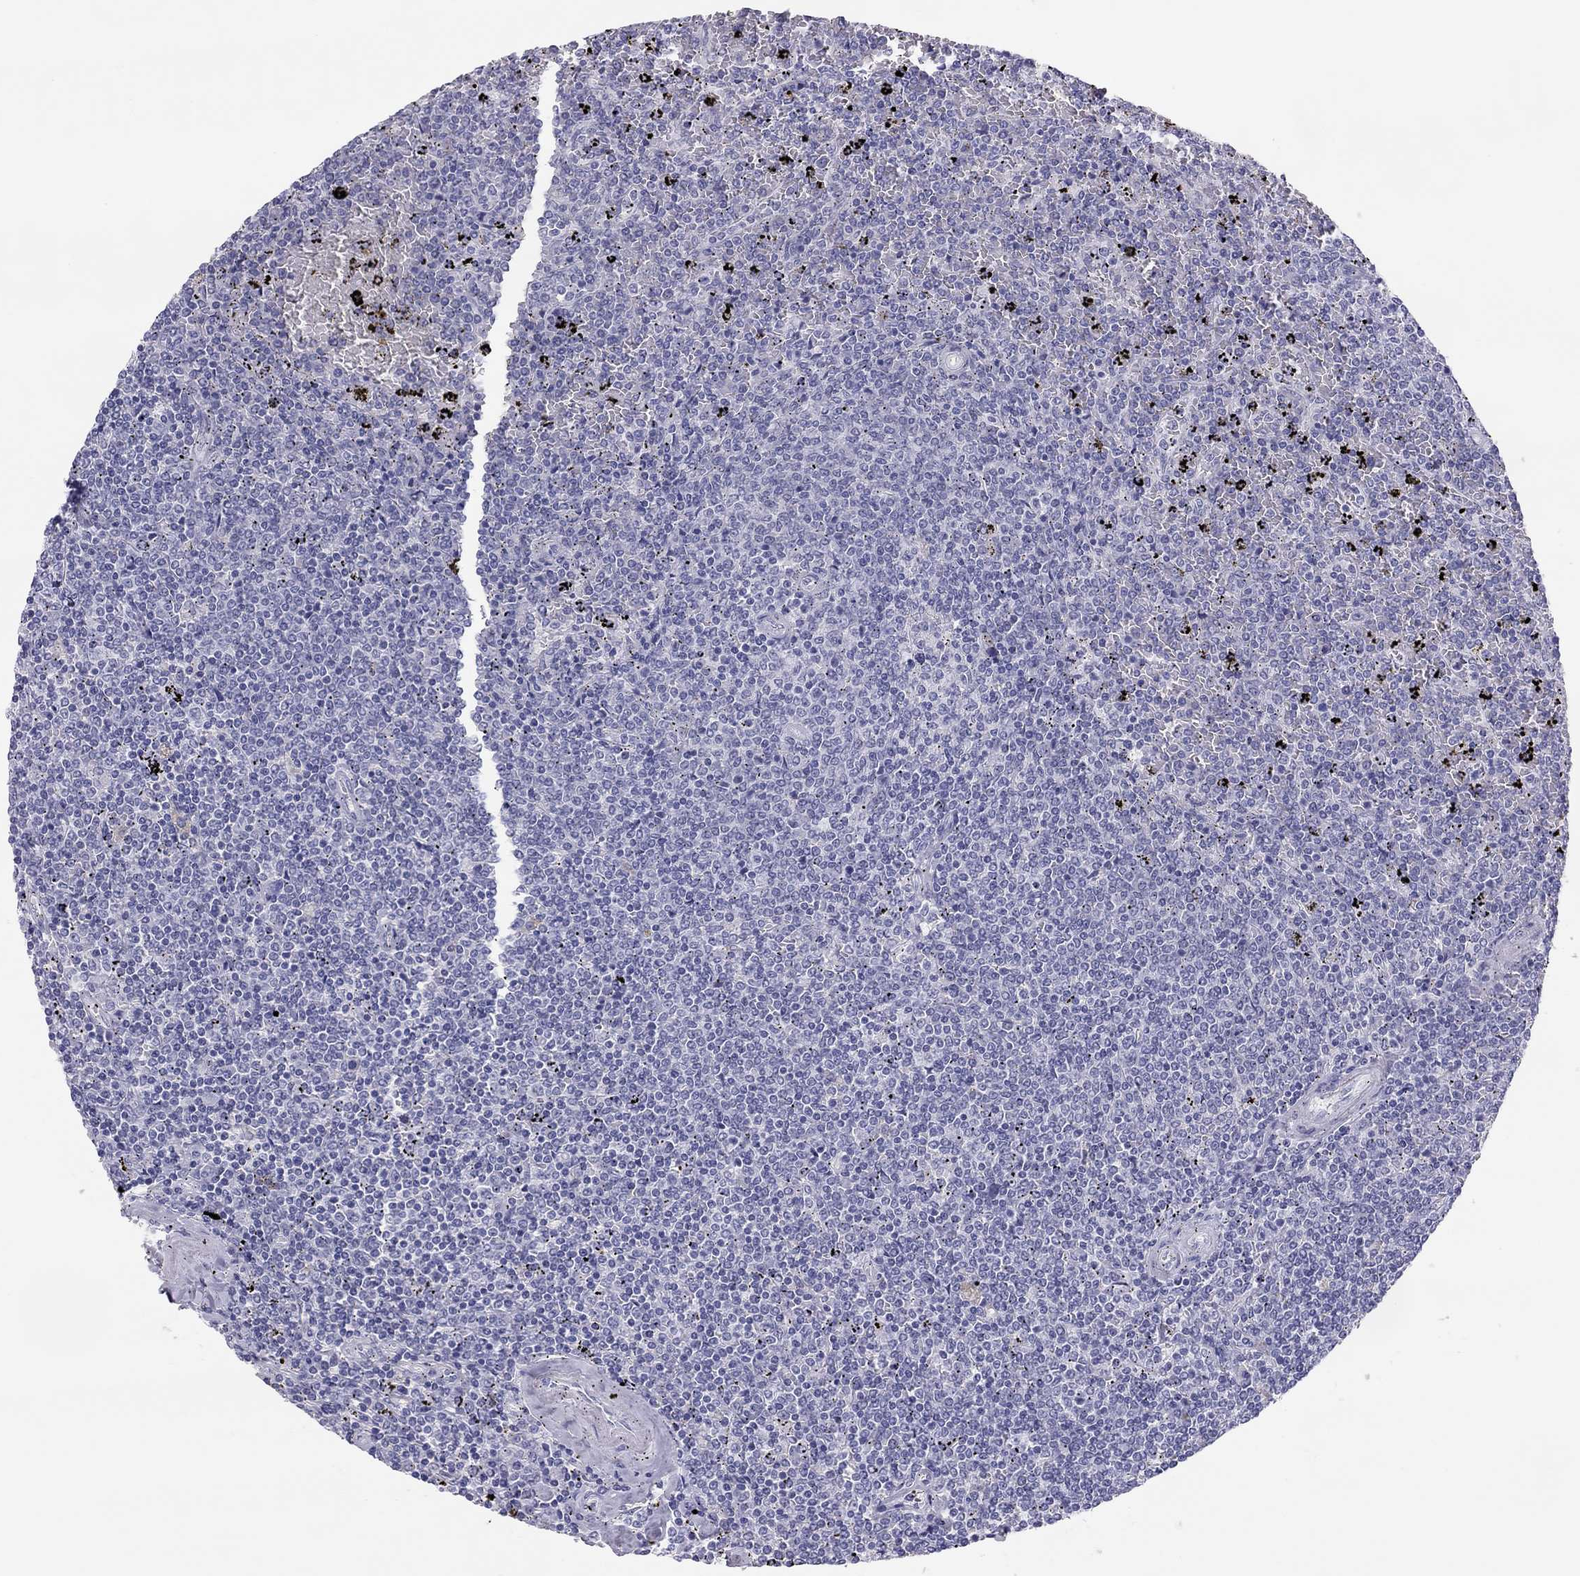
{"staining": {"intensity": "negative", "quantity": "none", "location": "none"}, "tissue": "lymphoma", "cell_type": "Tumor cells", "image_type": "cancer", "snomed": [{"axis": "morphology", "description": "Malignant lymphoma, non-Hodgkin's type, Low grade"}, {"axis": "topography", "description": "Spleen"}], "caption": "Immunohistochemical staining of malignant lymphoma, non-Hodgkin's type (low-grade) displays no significant positivity in tumor cells.", "gene": "PHOX2A", "patient": {"sex": "female", "age": 77}}